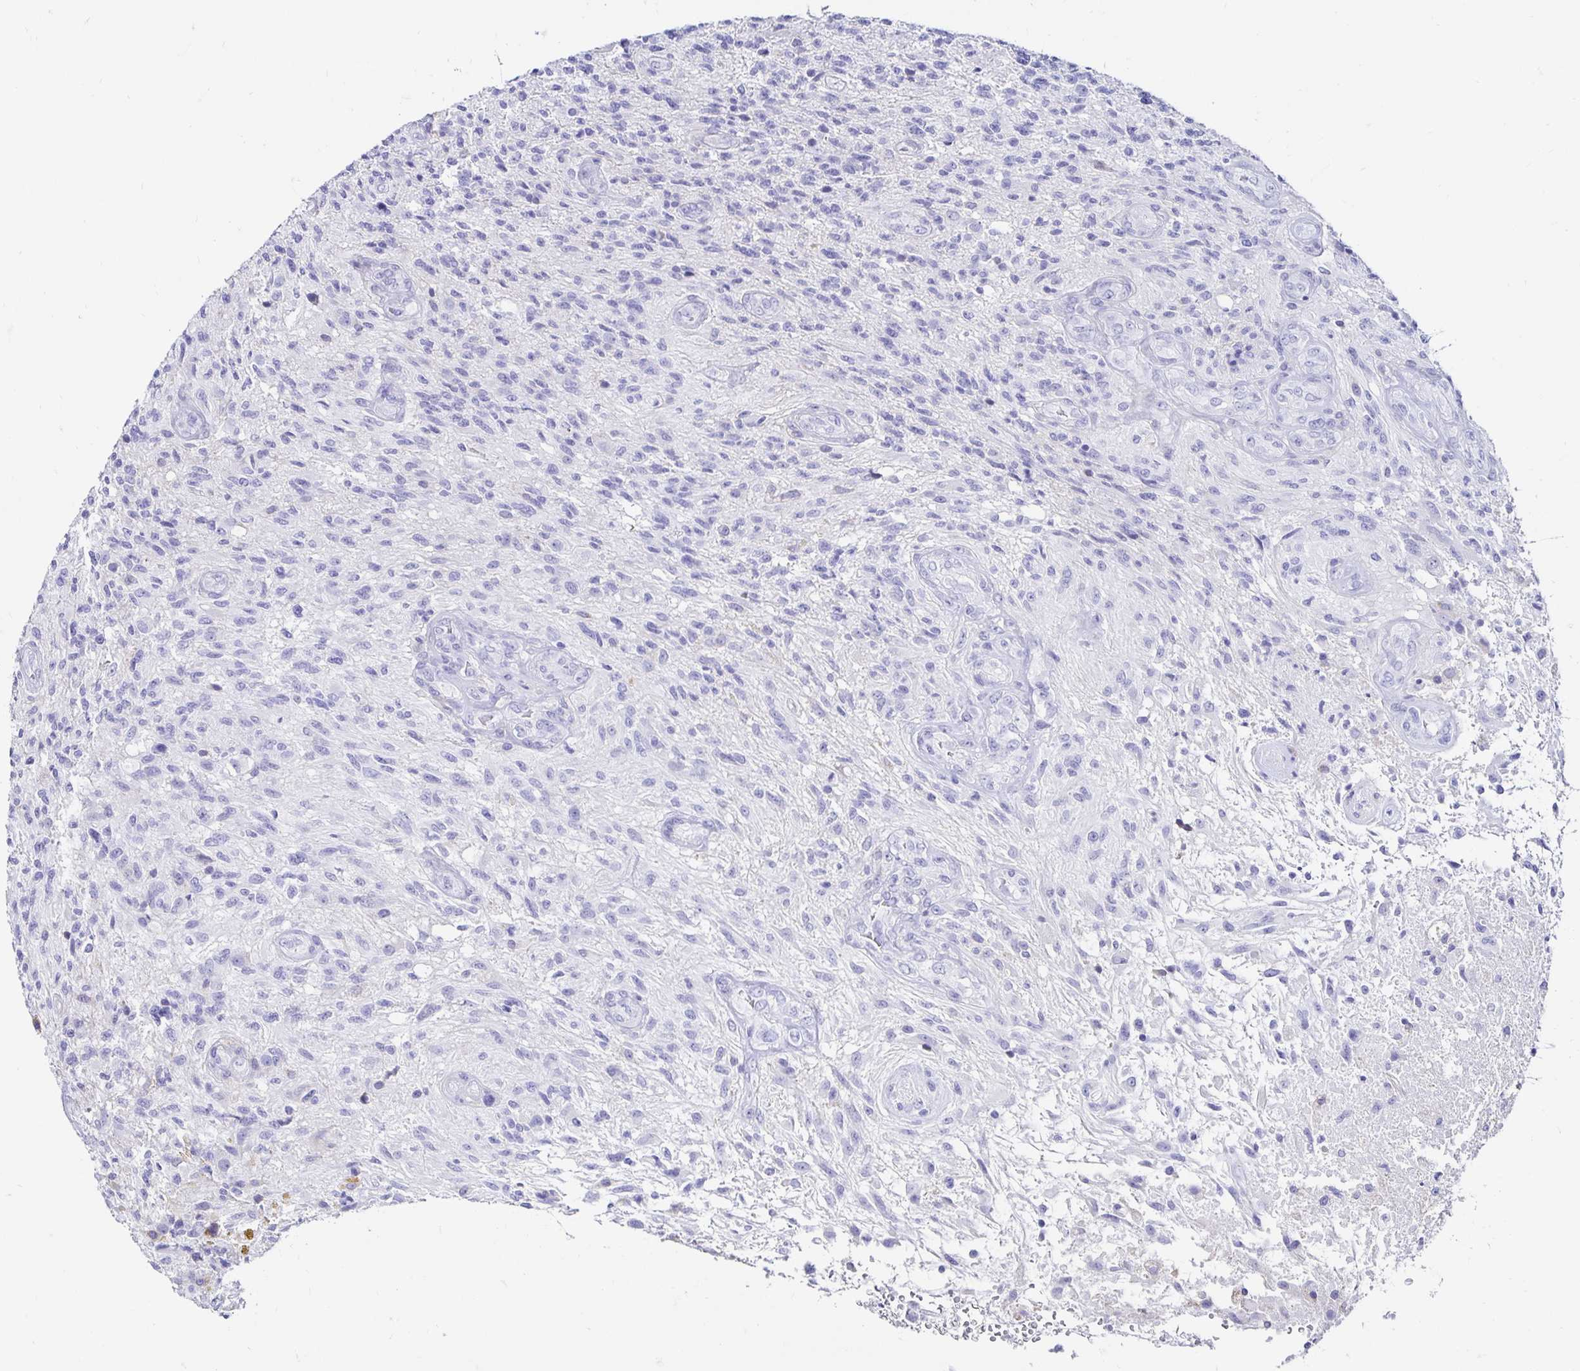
{"staining": {"intensity": "negative", "quantity": "none", "location": "none"}, "tissue": "glioma", "cell_type": "Tumor cells", "image_type": "cancer", "snomed": [{"axis": "morphology", "description": "Glioma, malignant, High grade"}, {"axis": "topography", "description": "Brain"}], "caption": "Malignant glioma (high-grade) stained for a protein using immunohistochemistry shows no expression tumor cells.", "gene": "CA9", "patient": {"sex": "male", "age": 56}}